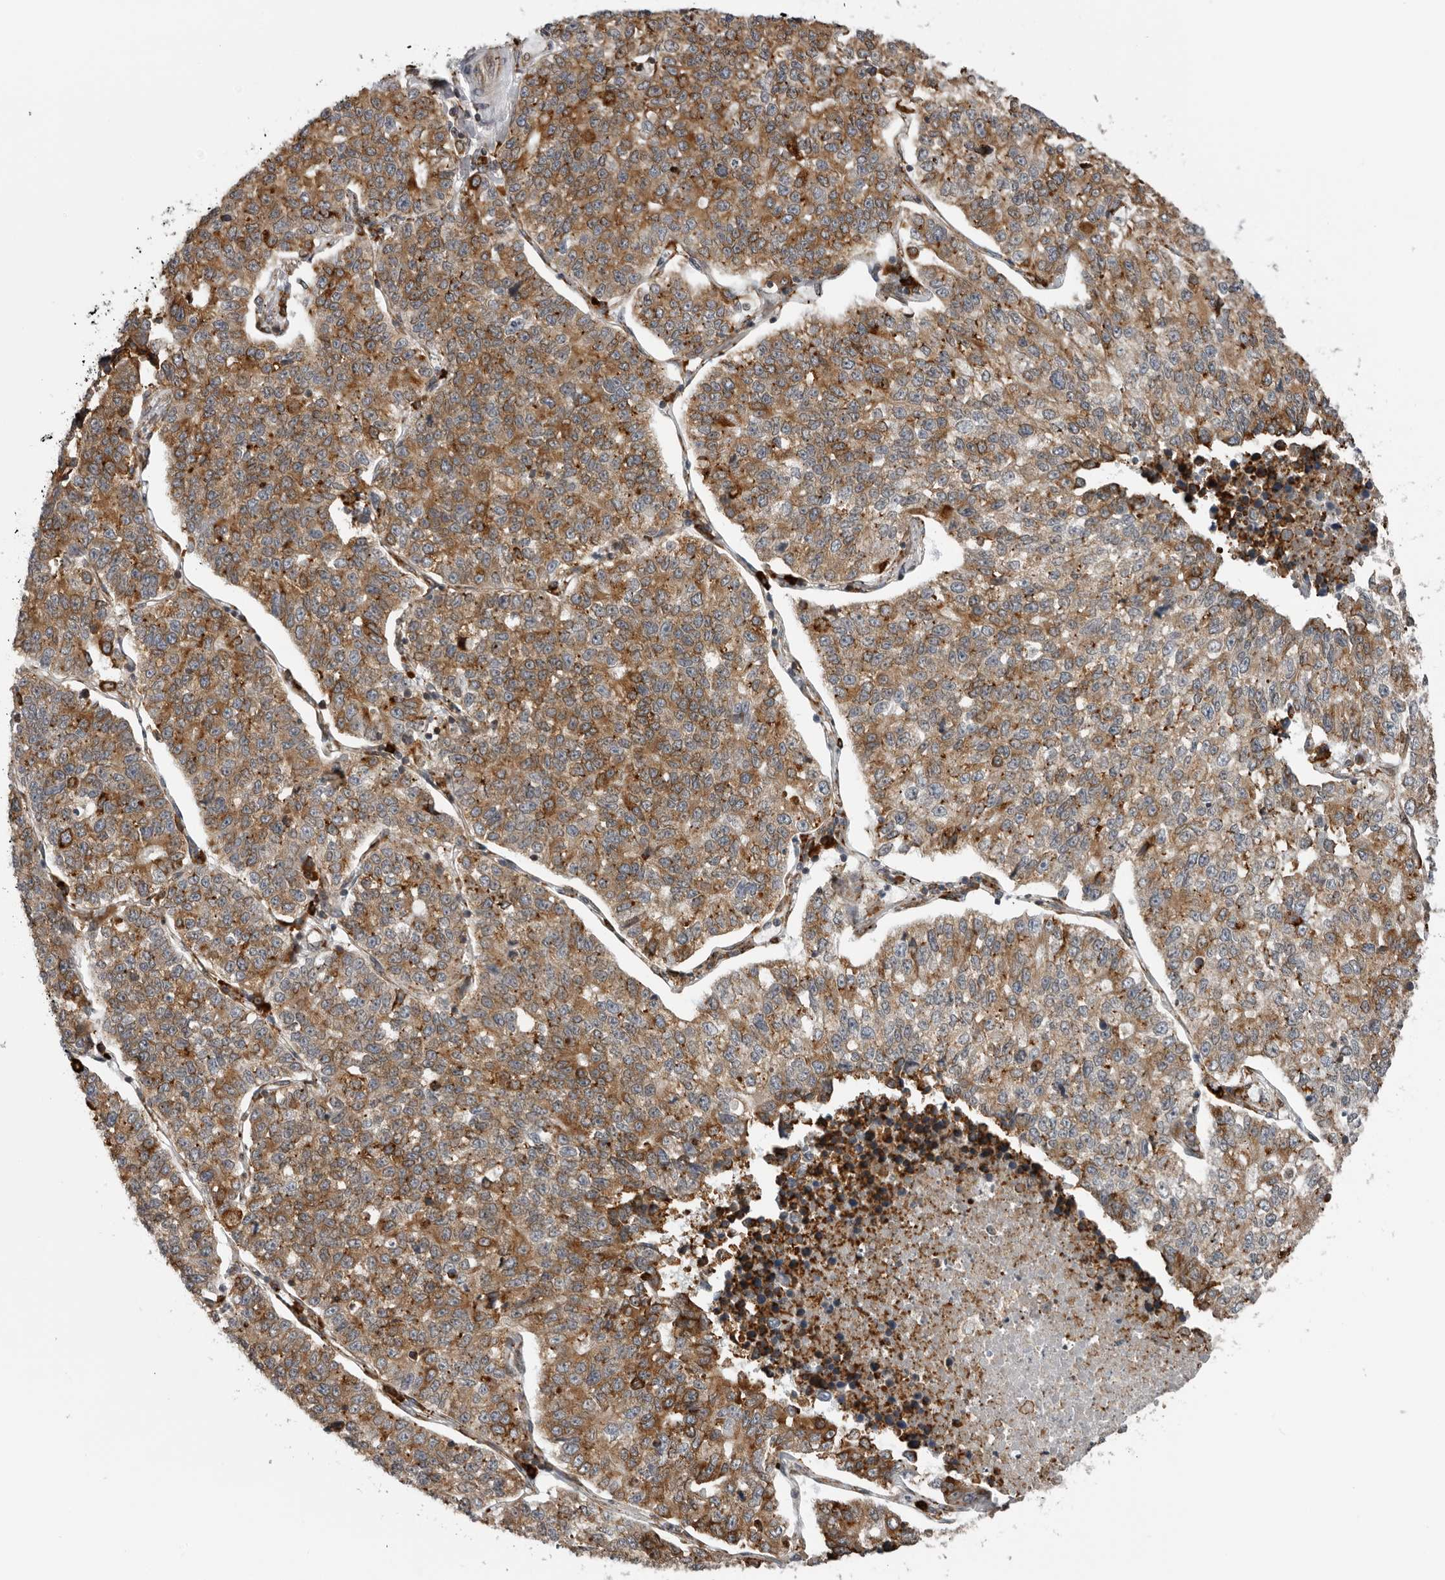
{"staining": {"intensity": "moderate", "quantity": ">75%", "location": "cytoplasmic/membranous"}, "tissue": "lung cancer", "cell_type": "Tumor cells", "image_type": "cancer", "snomed": [{"axis": "morphology", "description": "Adenocarcinoma, NOS"}, {"axis": "topography", "description": "Lung"}], "caption": "Brown immunohistochemical staining in adenocarcinoma (lung) exhibits moderate cytoplasmic/membranous positivity in approximately >75% of tumor cells.", "gene": "ALPK2", "patient": {"sex": "male", "age": 49}}